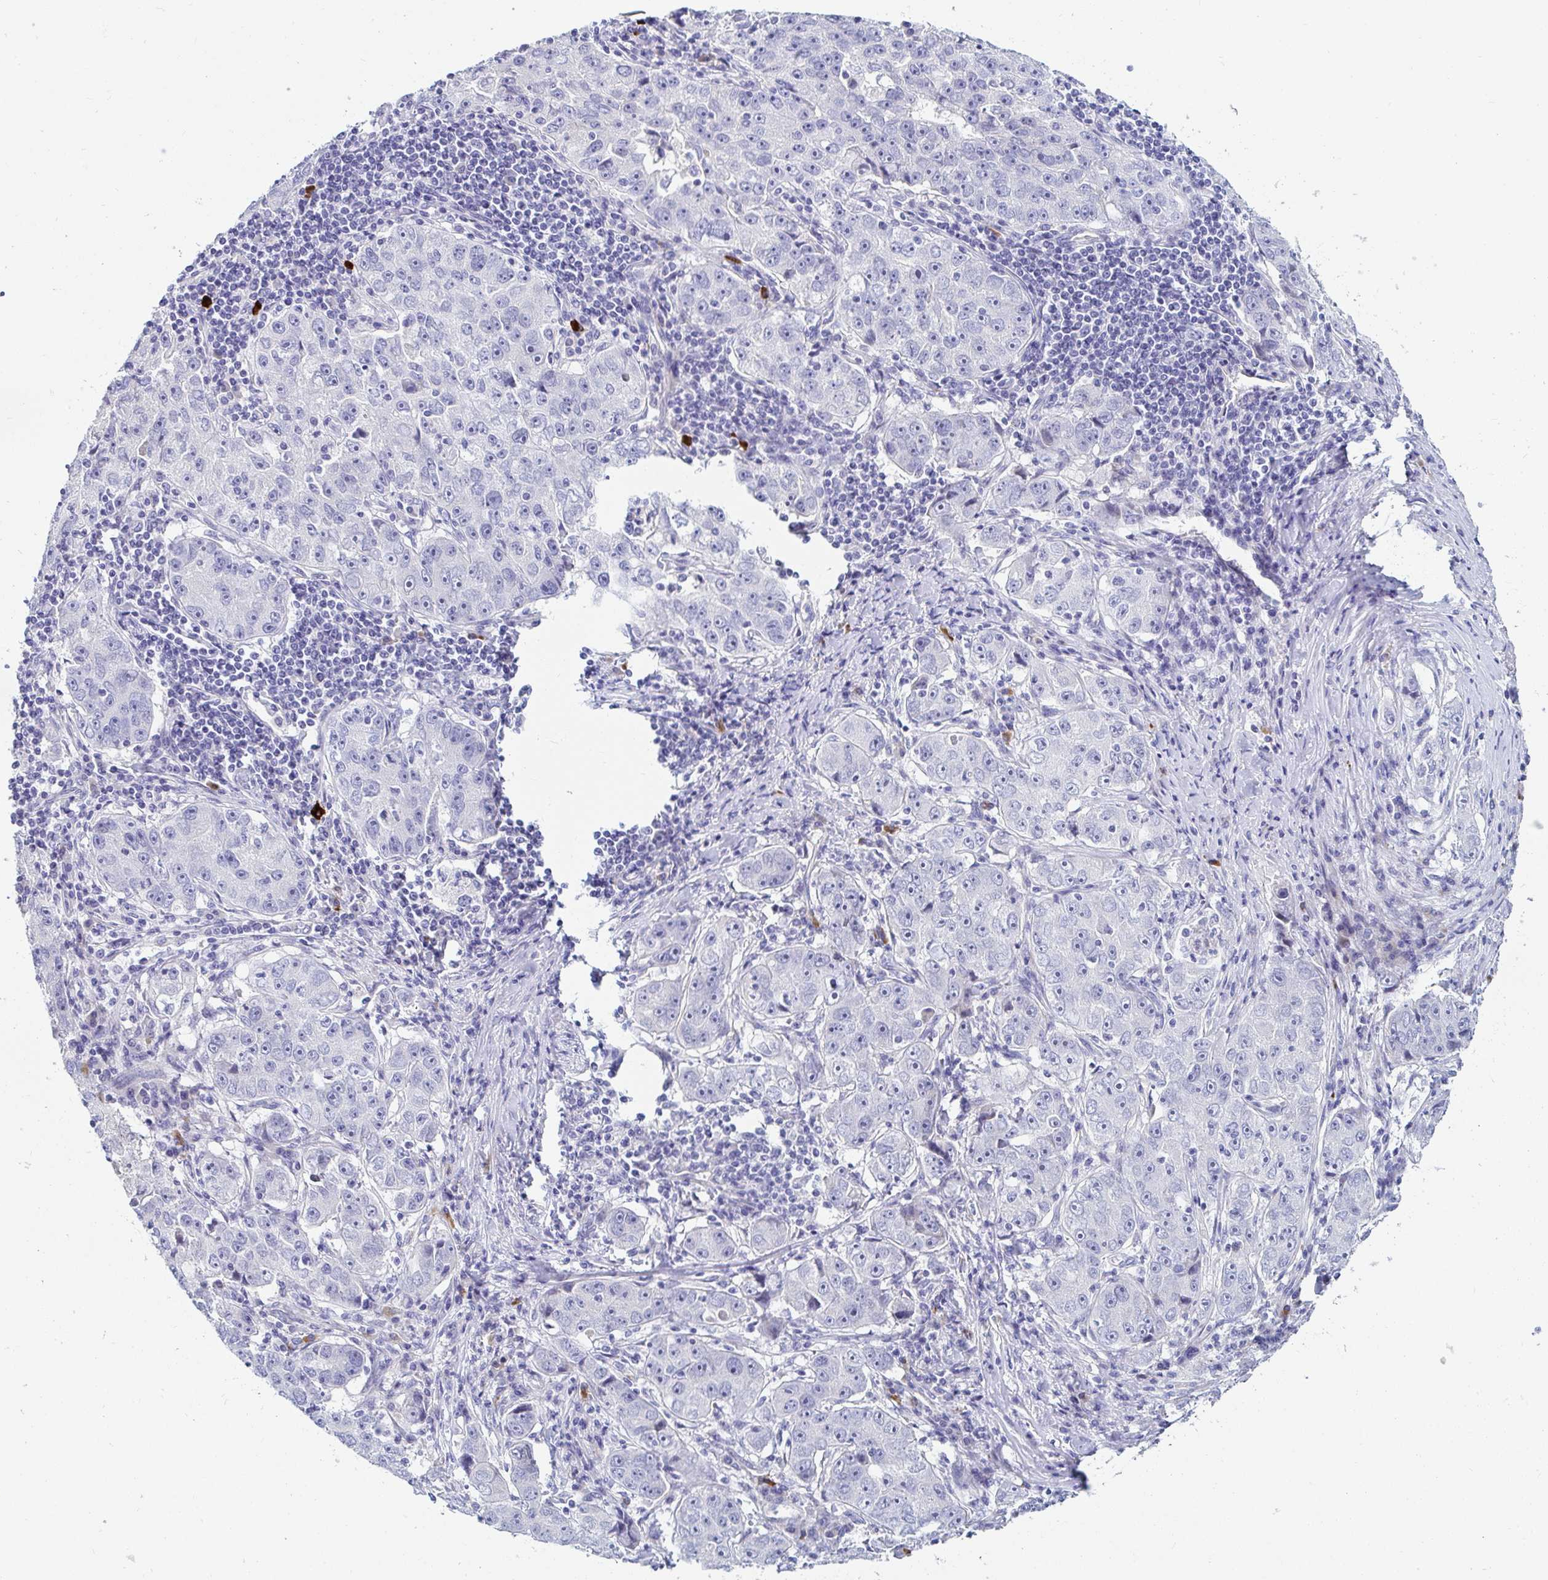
{"staining": {"intensity": "negative", "quantity": "none", "location": "none"}, "tissue": "lung cancer", "cell_type": "Tumor cells", "image_type": "cancer", "snomed": [{"axis": "morphology", "description": "Normal morphology"}, {"axis": "morphology", "description": "Adenocarcinoma, NOS"}, {"axis": "topography", "description": "Lymph node"}, {"axis": "topography", "description": "Lung"}], "caption": "This is an IHC micrograph of human lung cancer. There is no expression in tumor cells.", "gene": "C4orf17", "patient": {"sex": "female", "age": 57}}